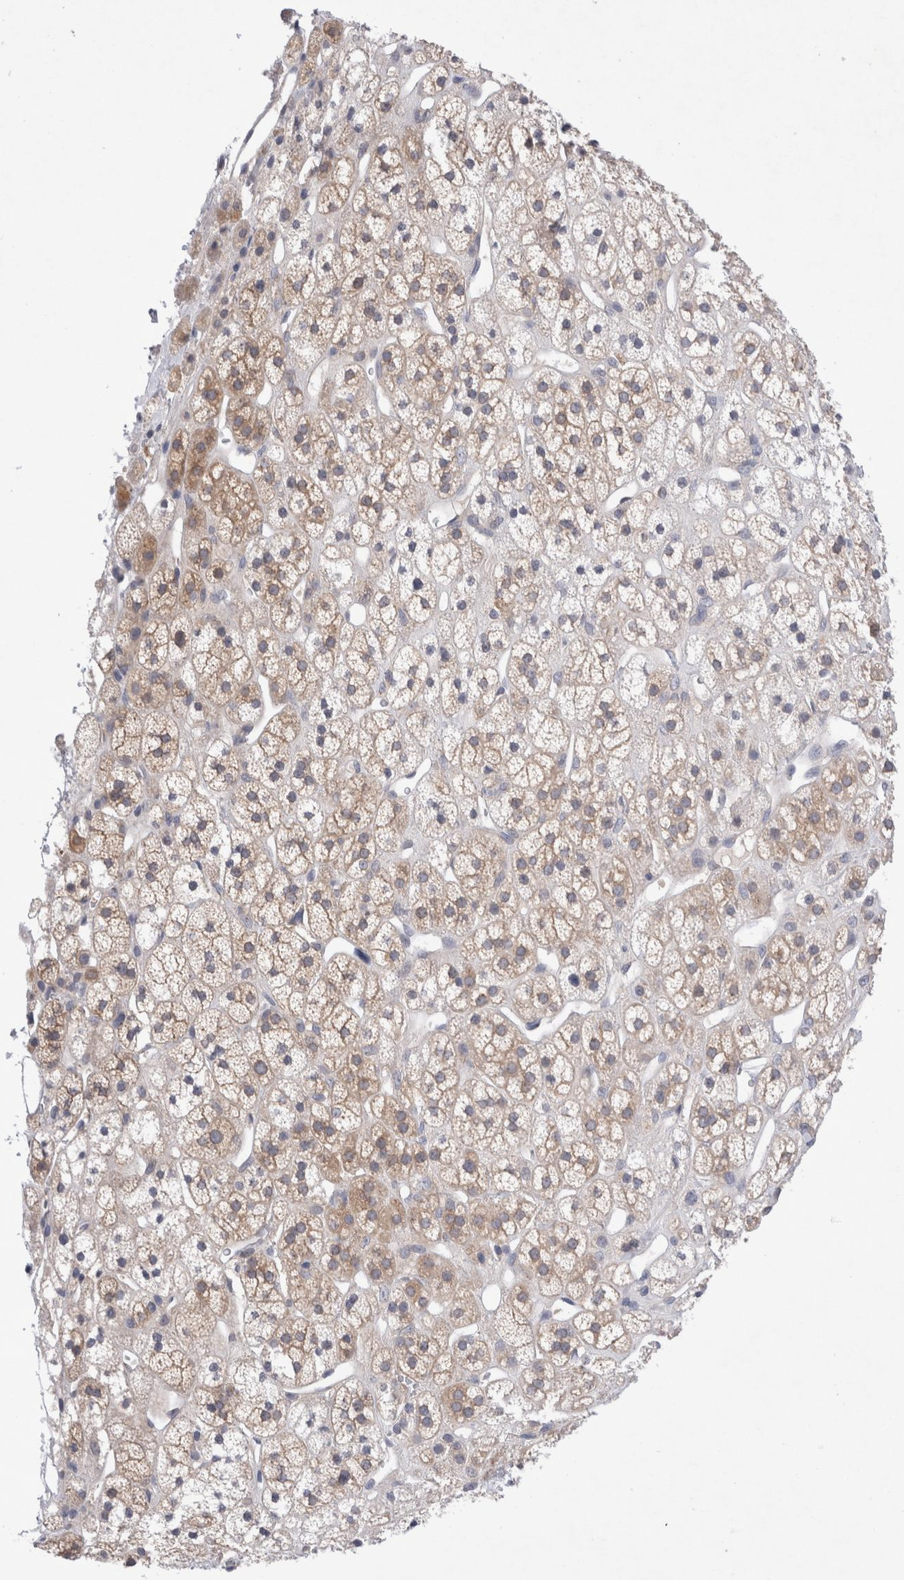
{"staining": {"intensity": "weak", "quantity": ">75%", "location": "cytoplasmic/membranous"}, "tissue": "adrenal gland", "cell_type": "Glandular cells", "image_type": "normal", "snomed": [{"axis": "morphology", "description": "Normal tissue, NOS"}, {"axis": "topography", "description": "Adrenal gland"}], "caption": "Unremarkable adrenal gland was stained to show a protein in brown. There is low levels of weak cytoplasmic/membranous expression in approximately >75% of glandular cells. The protein is stained brown, and the nuclei are stained in blue (DAB IHC with brightfield microscopy, high magnification).", "gene": "IFT74", "patient": {"sex": "male", "age": 56}}